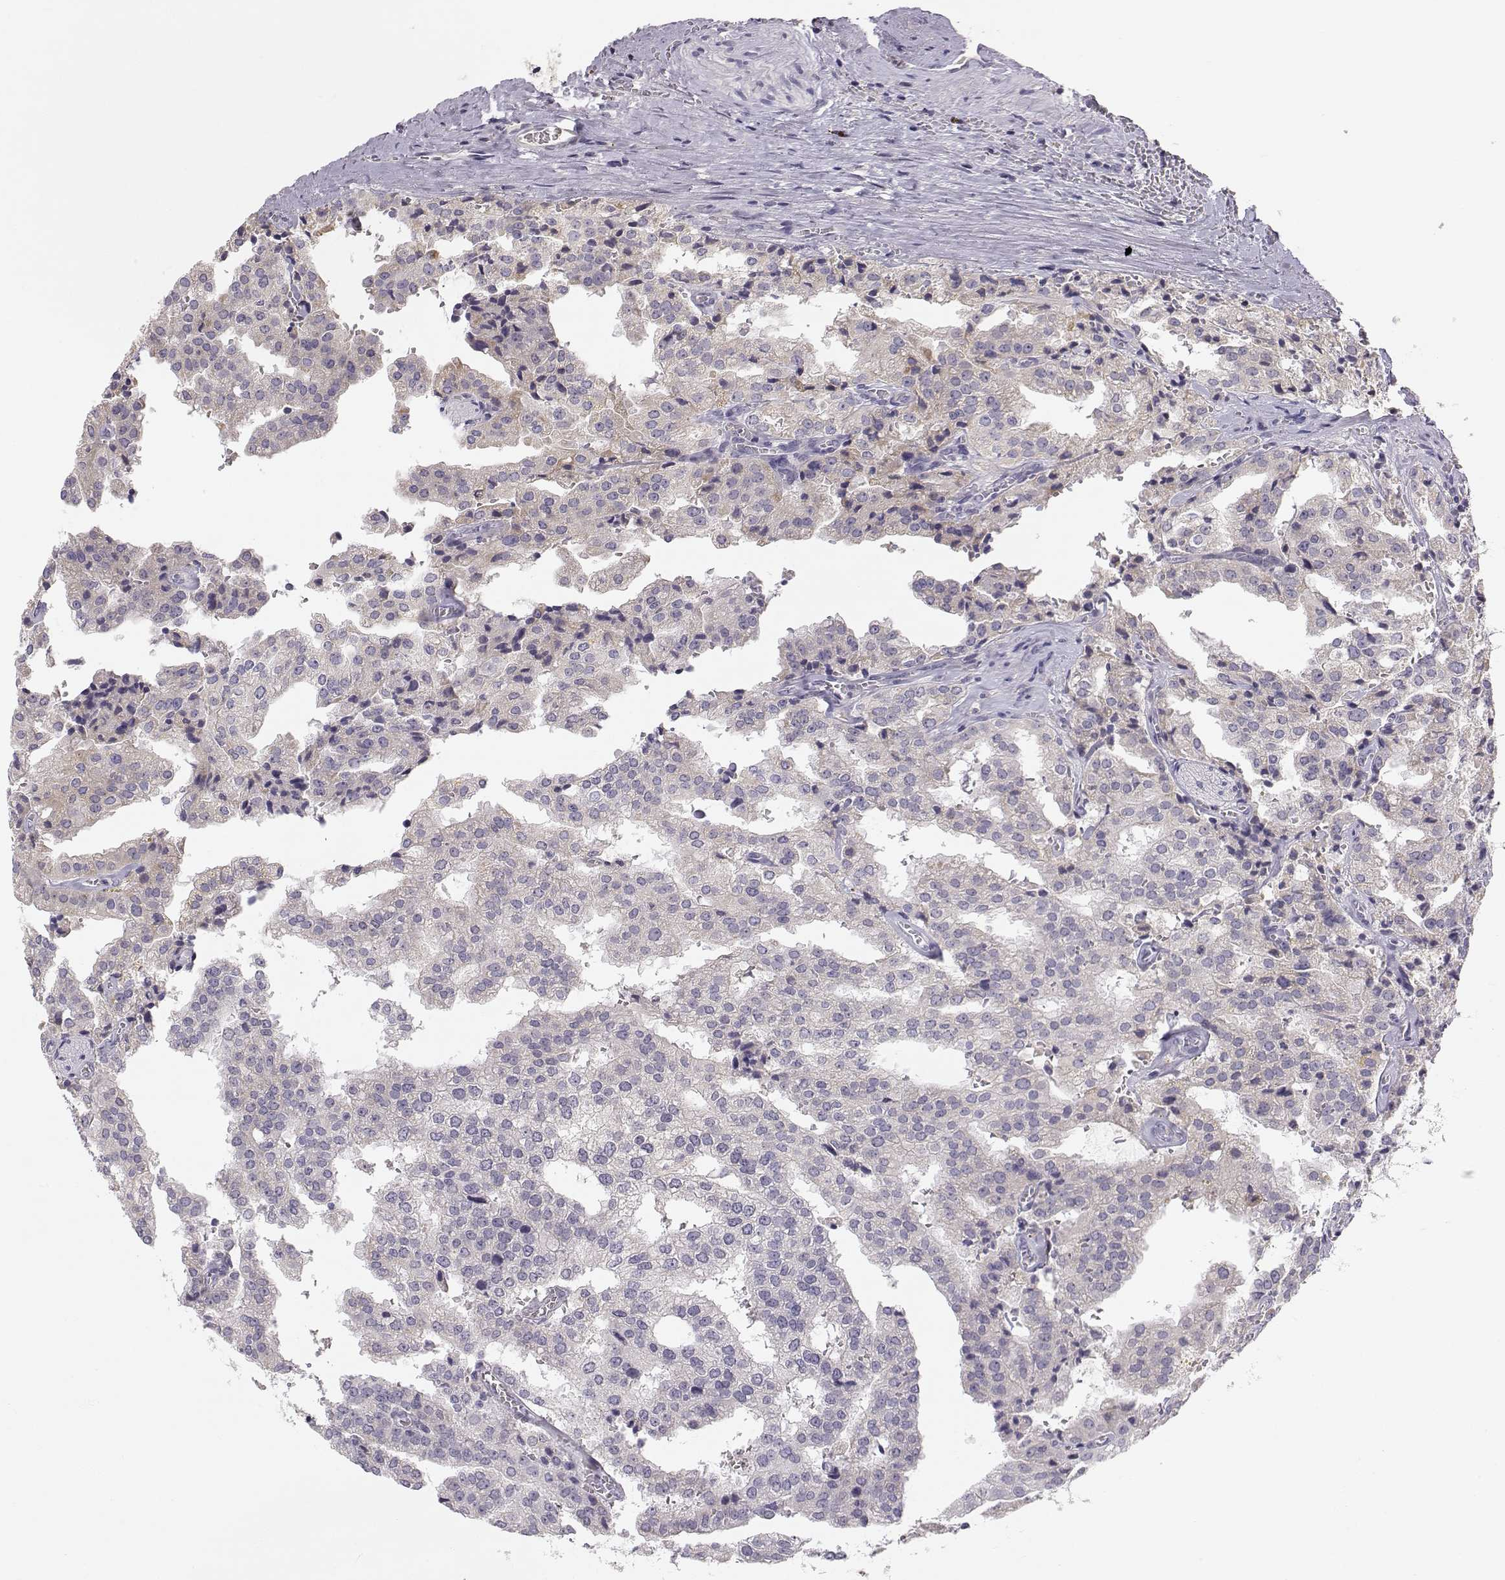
{"staining": {"intensity": "negative", "quantity": "none", "location": "none"}, "tissue": "prostate cancer", "cell_type": "Tumor cells", "image_type": "cancer", "snomed": [{"axis": "morphology", "description": "Adenocarcinoma, High grade"}, {"axis": "topography", "description": "Prostate"}], "caption": "Prostate cancer stained for a protein using IHC exhibits no expression tumor cells.", "gene": "ACSL6", "patient": {"sex": "male", "age": 68}}